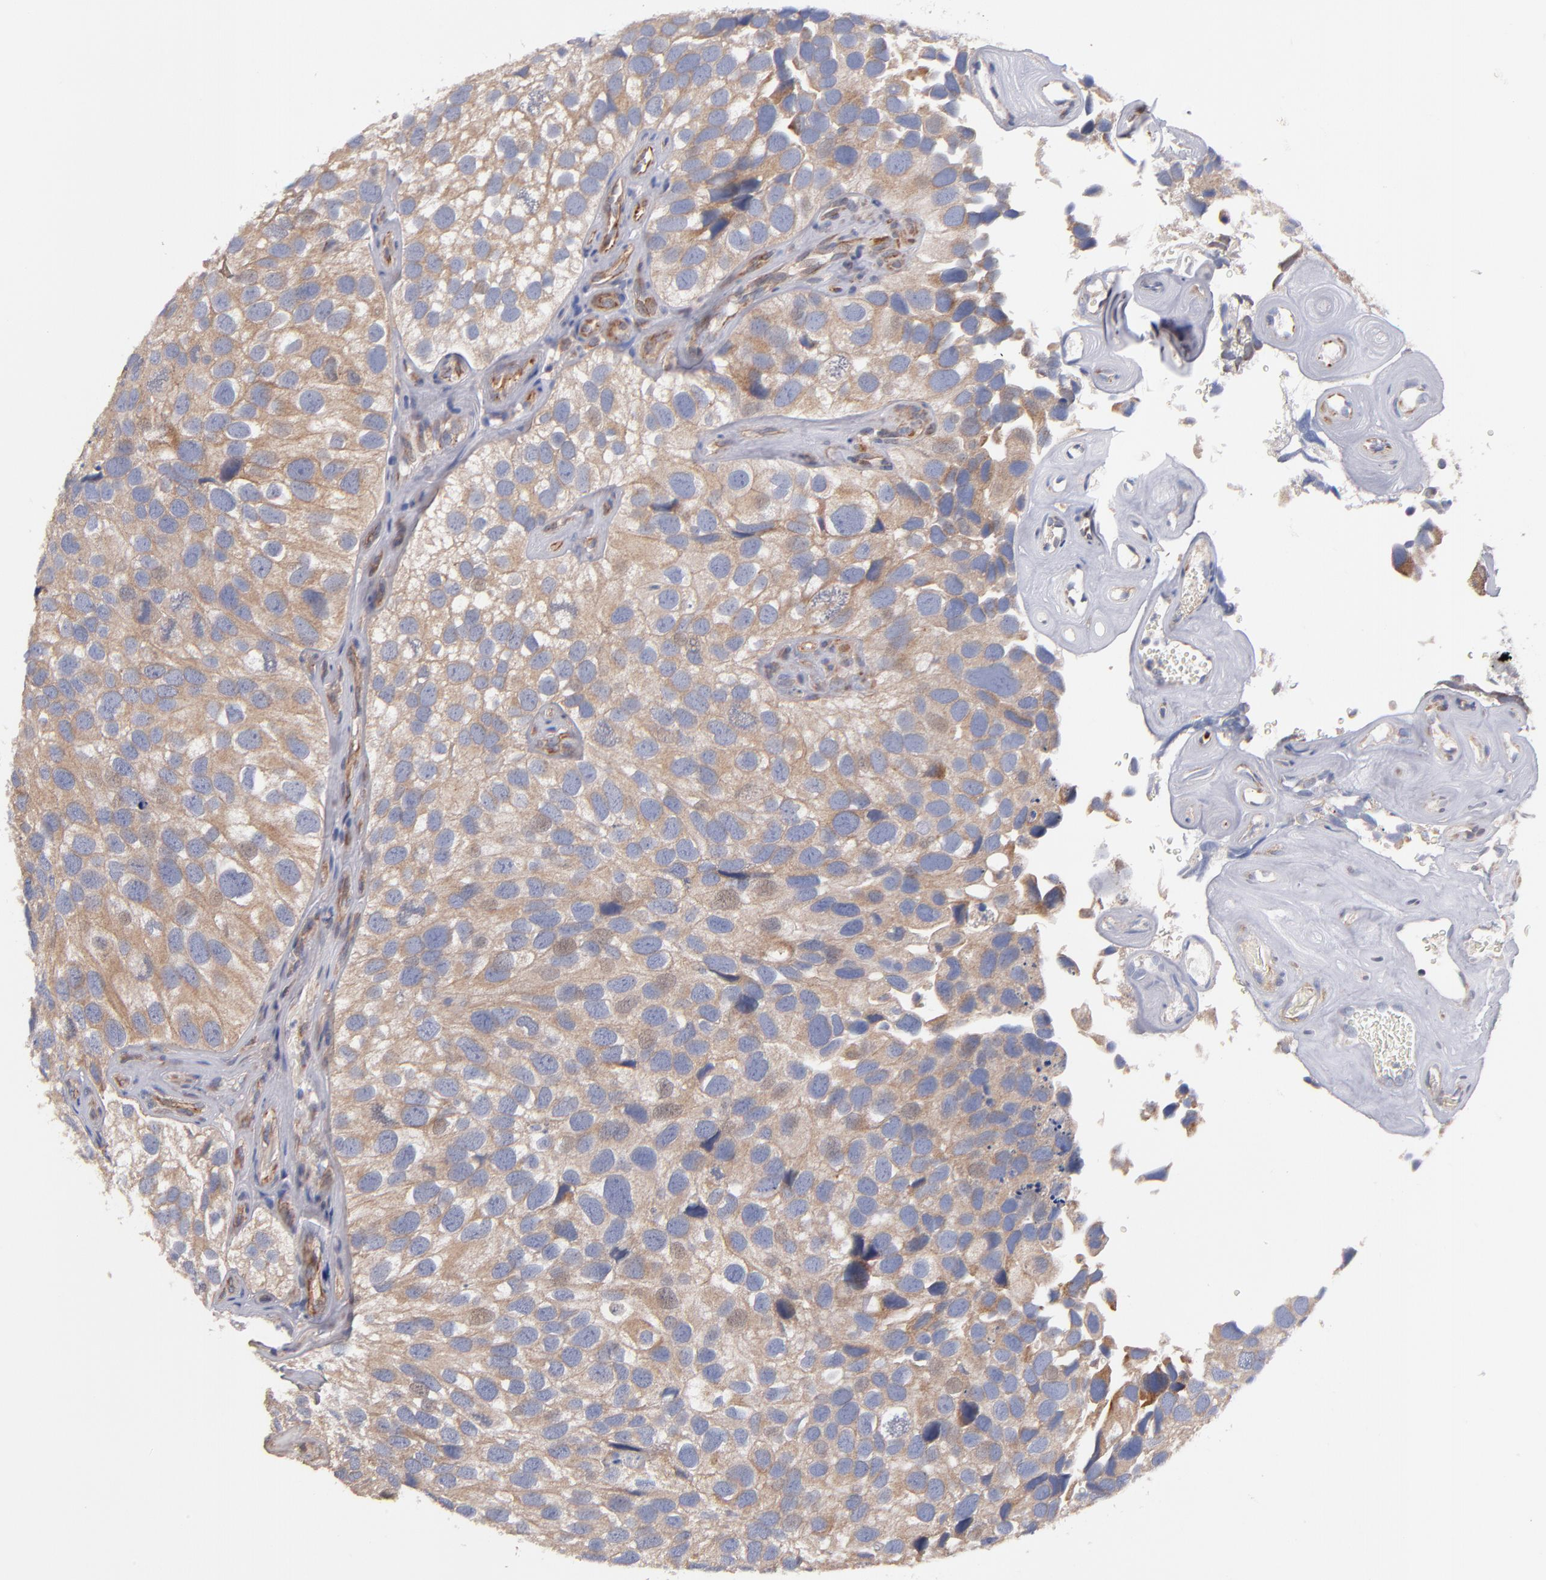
{"staining": {"intensity": "moderate", "quantity": ">75%", "location": "cytoplasmic/membranous"}, "tissue": "urothelial cancer", "cell_type": "Tumor cells", "image_type": "cancer", "snomed": [{"axis": "morphology", "description": "Urothelial carcinoma, High grade"}, {"axis": "topography", "description": "Urinary bladder"}], "caption": "This histopathology image reveals IHC staining of human urothelial carcinoma (high-grade), with medium moderate cytoplasmic/membranous expression in about >75% of tumor cells.", "gene": "GMFG", "patient": {"sex": "male", "age": 72}}